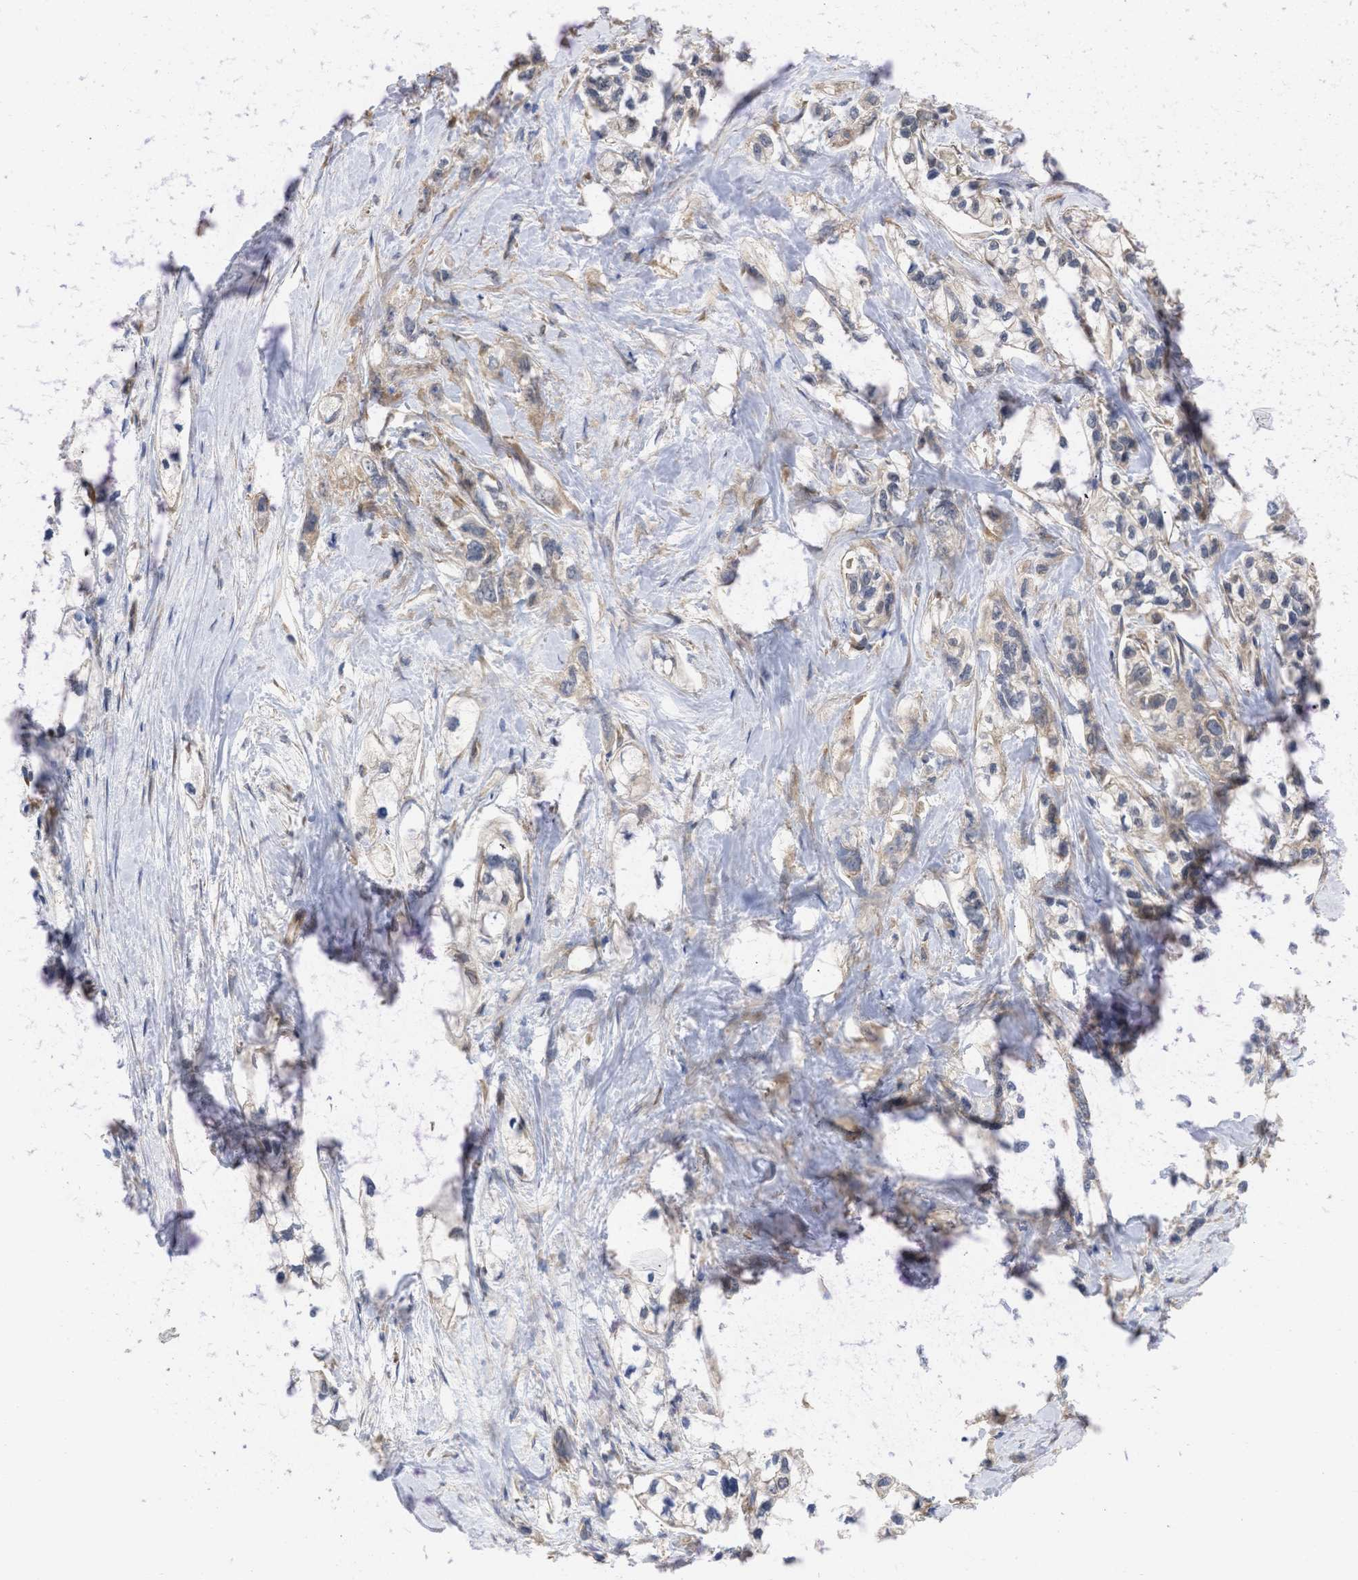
{"staining": {"intensity": "weak", "quantity": "25%-75%", "location": "cytoplasmic/membranous"}, "tissue": "pancreatic cancer", "cell_type": "Tumor cells", "image_type": "cancer", "snomed": [{"axis": "morphology", "description": "Adenocarcinoma, NOS"}, {"axis": "topography", "description": "Pancreas"}], "caption": "Pancreatic adenocarcinoma stained with DAB immunohistochemistry (IHC) displays low levels of weak cytoplasmic/membranous expression in approximately 25%-75% of tumor cells. Using DAB (3,3'-diaminobenzidine) (brown) and hematoxylin (blue) stains, captured at high magnification using brightfield microscopy.", "gene": "MAP2K3", "patient": {"sex": "male", "age": 74}}